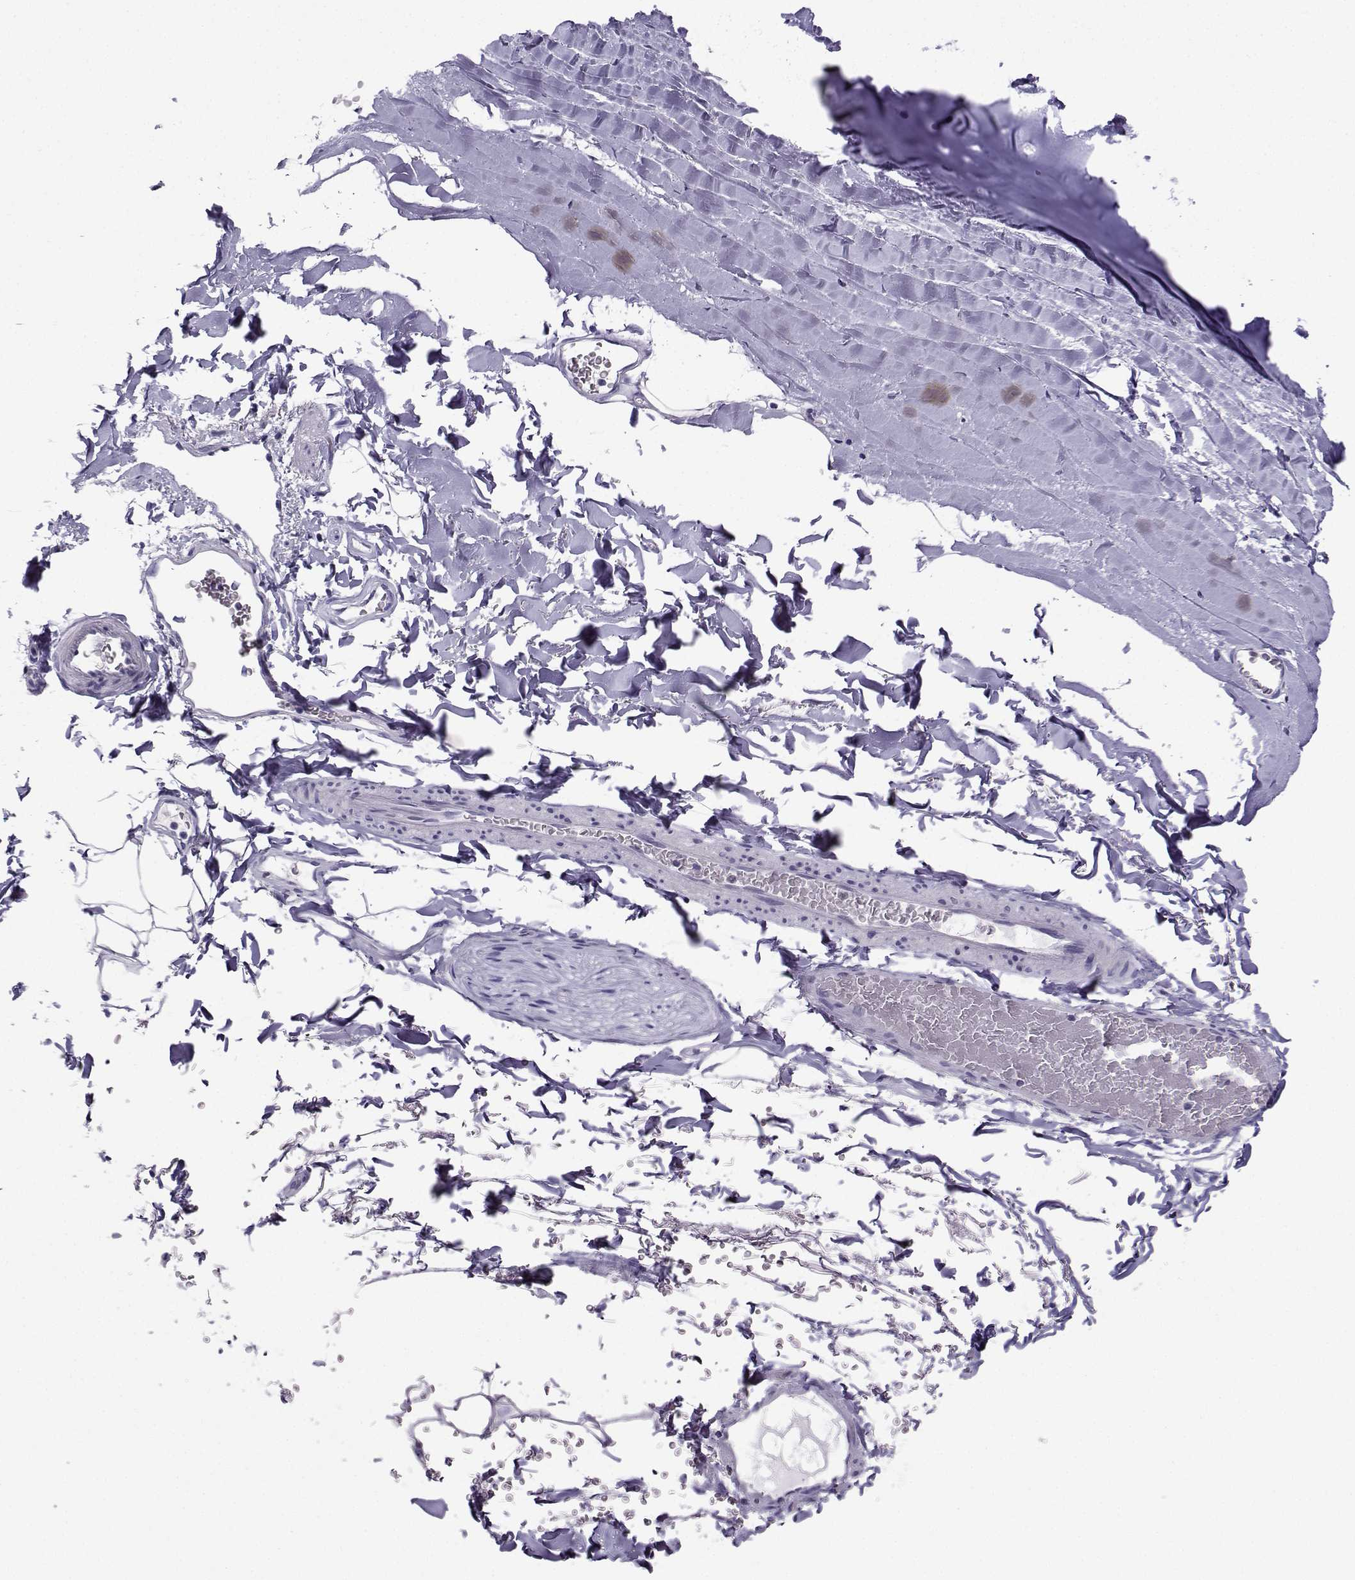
{"staining": {"intensity": "negative", "quantity": "none", "location": "none"}, "tissue": "soft tissue", "cell_type": "Chondrocytes", "image_type": "normal", "snomed": [{"axis": "morphology", "description": "Normal tissue, NOS"}, {"axis": "topography", "description": "Lymph node"}, {"axis": "topography", "description": "Bronchus"}], "caption": "Immunohistochemistry (IHC) of normal soft tissue exhibits no staining in chondrocytes.", "gene": "TEDC2", "patient": {"sex": "female", "age": 70}}